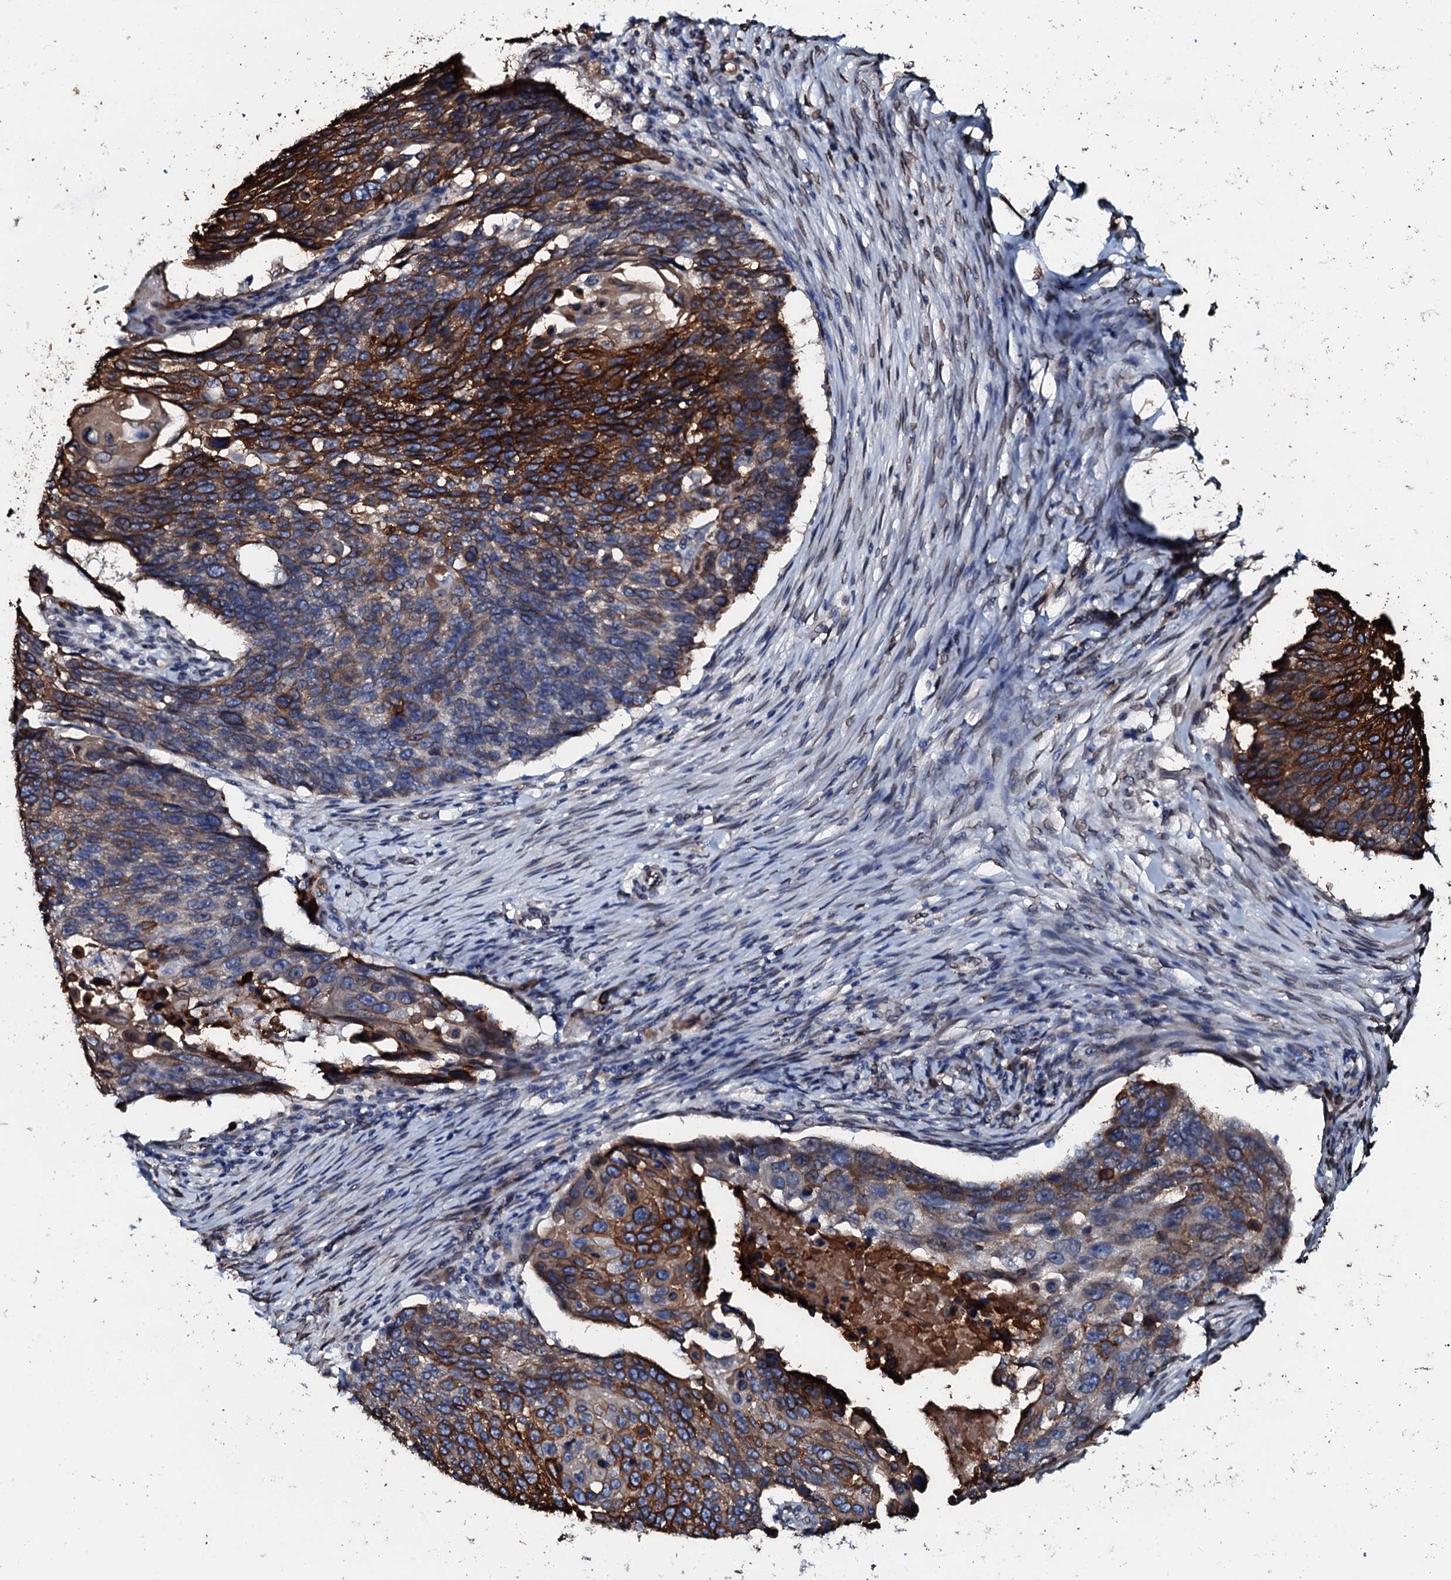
{"staining": {"intensity": "moderate", "quantity": ">75%", "location": "cytoplasmic/membranous"}, "tissue": "lung cancer", "cell_type": "Tumor cells", "image_type": "cancer", "snomed": [{"axis": "morphology", "description": "Squamous cell carcinoma, NOS"}, {"axis": "topography", "description": "Lung"}], "caption": "Brown immunohistochemical staining in lung cancer demonstrates moderate cytoplasmic/membranous positivity in approximately >75% of tumor cells.", "gene": "NRP2", "patient": {"sex": "male", "age": 66}}